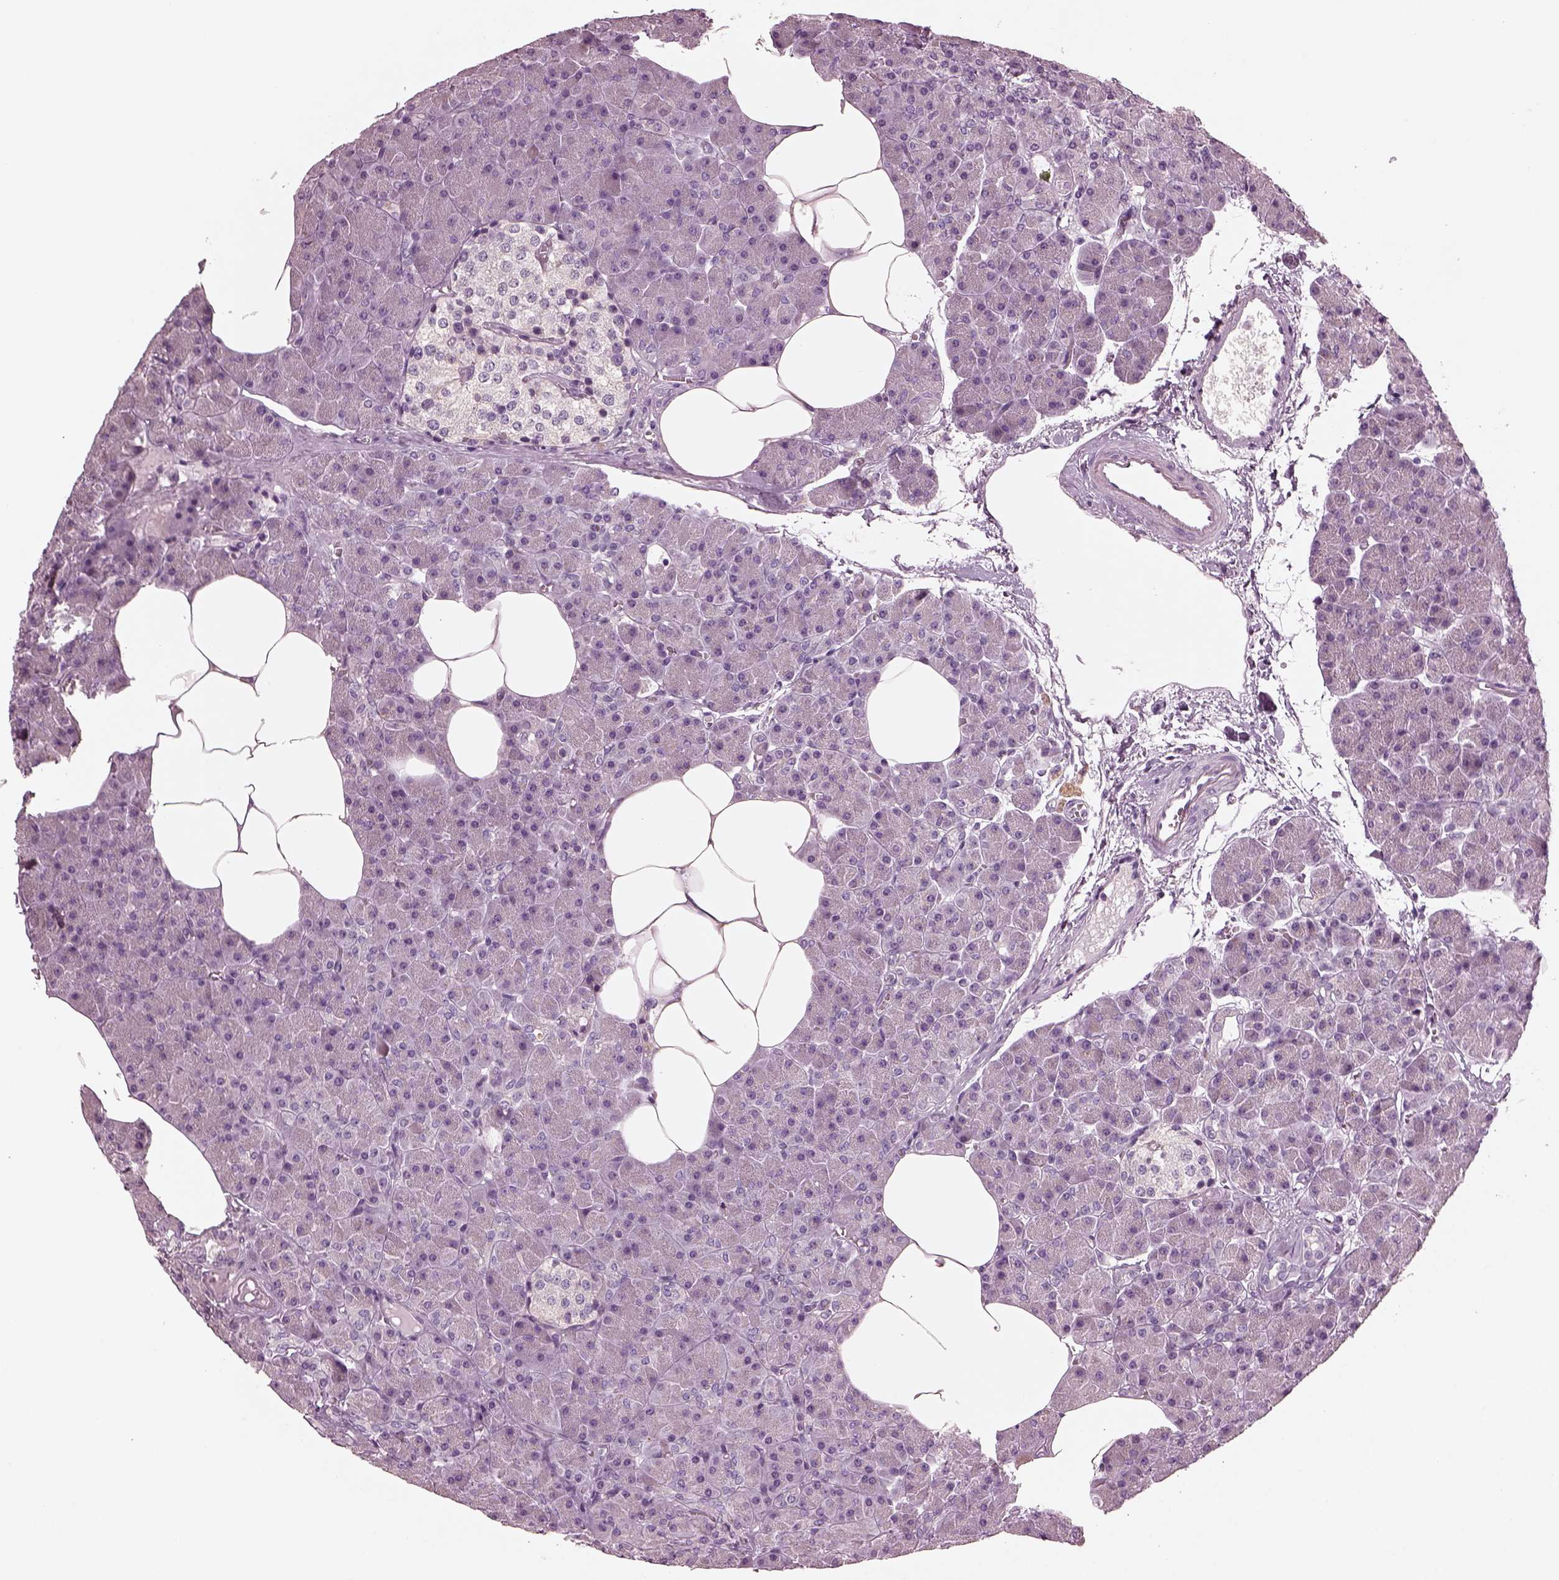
{"staining": {"intensity": "negative", "quantity": "none", "location": "none"}, "tissue": "pancreas", "cell_type": "Exocrine glandular cells", "image_type": "normal", "snomed": [{"axis": "morphology", "description": "Normal tissue, NOS"}, {"axis": "topography", "description": "Pancreas"}], "caption": "Exocrine glandular cells are negative for protein expression in unremarkable human pancreas. (DAB (3,3'-diaminobenzidine) IHC with hematoxylin counter stain).", "gene": "SLAMF8", "patient": {"sex": "female", "age": 45}}